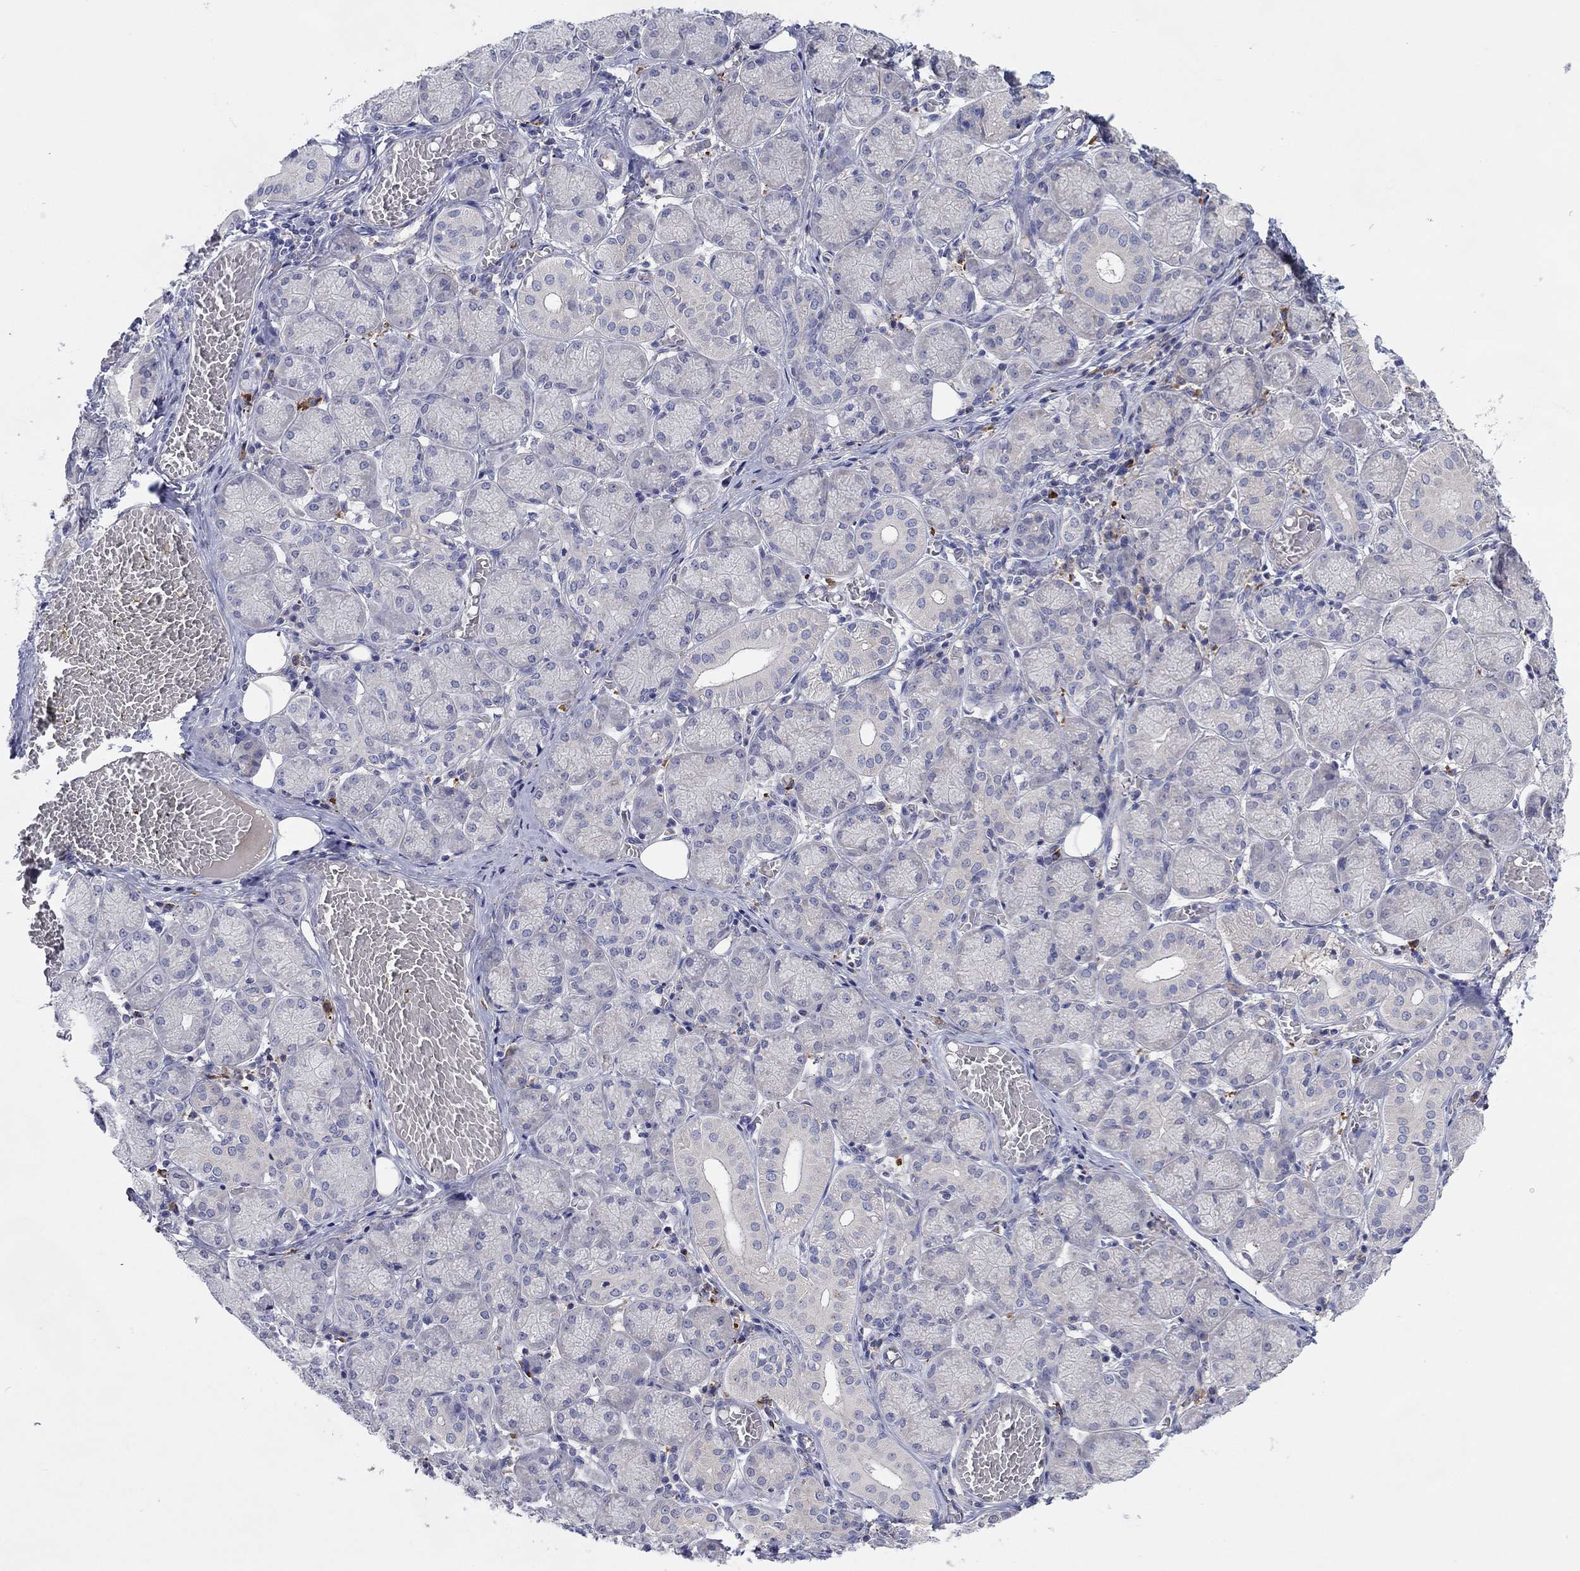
{"staining": {"intensity": "negative", "quantity": "none", "location": "none"}, "tissue": "salivary gland", "cell_type": "Glandular cells", "image_type": "normal", "snomed": [{"axis": "morphology", "description": "Normal tissue, NOS"}, {"axis": "topography", "description": "Salivary gland"}, {"axis": "topography", "description": "Peripheral nerve tissue"}], "caption": "Glandular cells are negative for brown protein staining in benign salivary gland. (Stains: DAB (3,3'-diaminobenzidine) IHC with hematoxylin counter stain, Microscopy: brightfield microscopy at high magnification).", "gene": "PLCL2", "patient": {"sex": "female", "age": 24}}